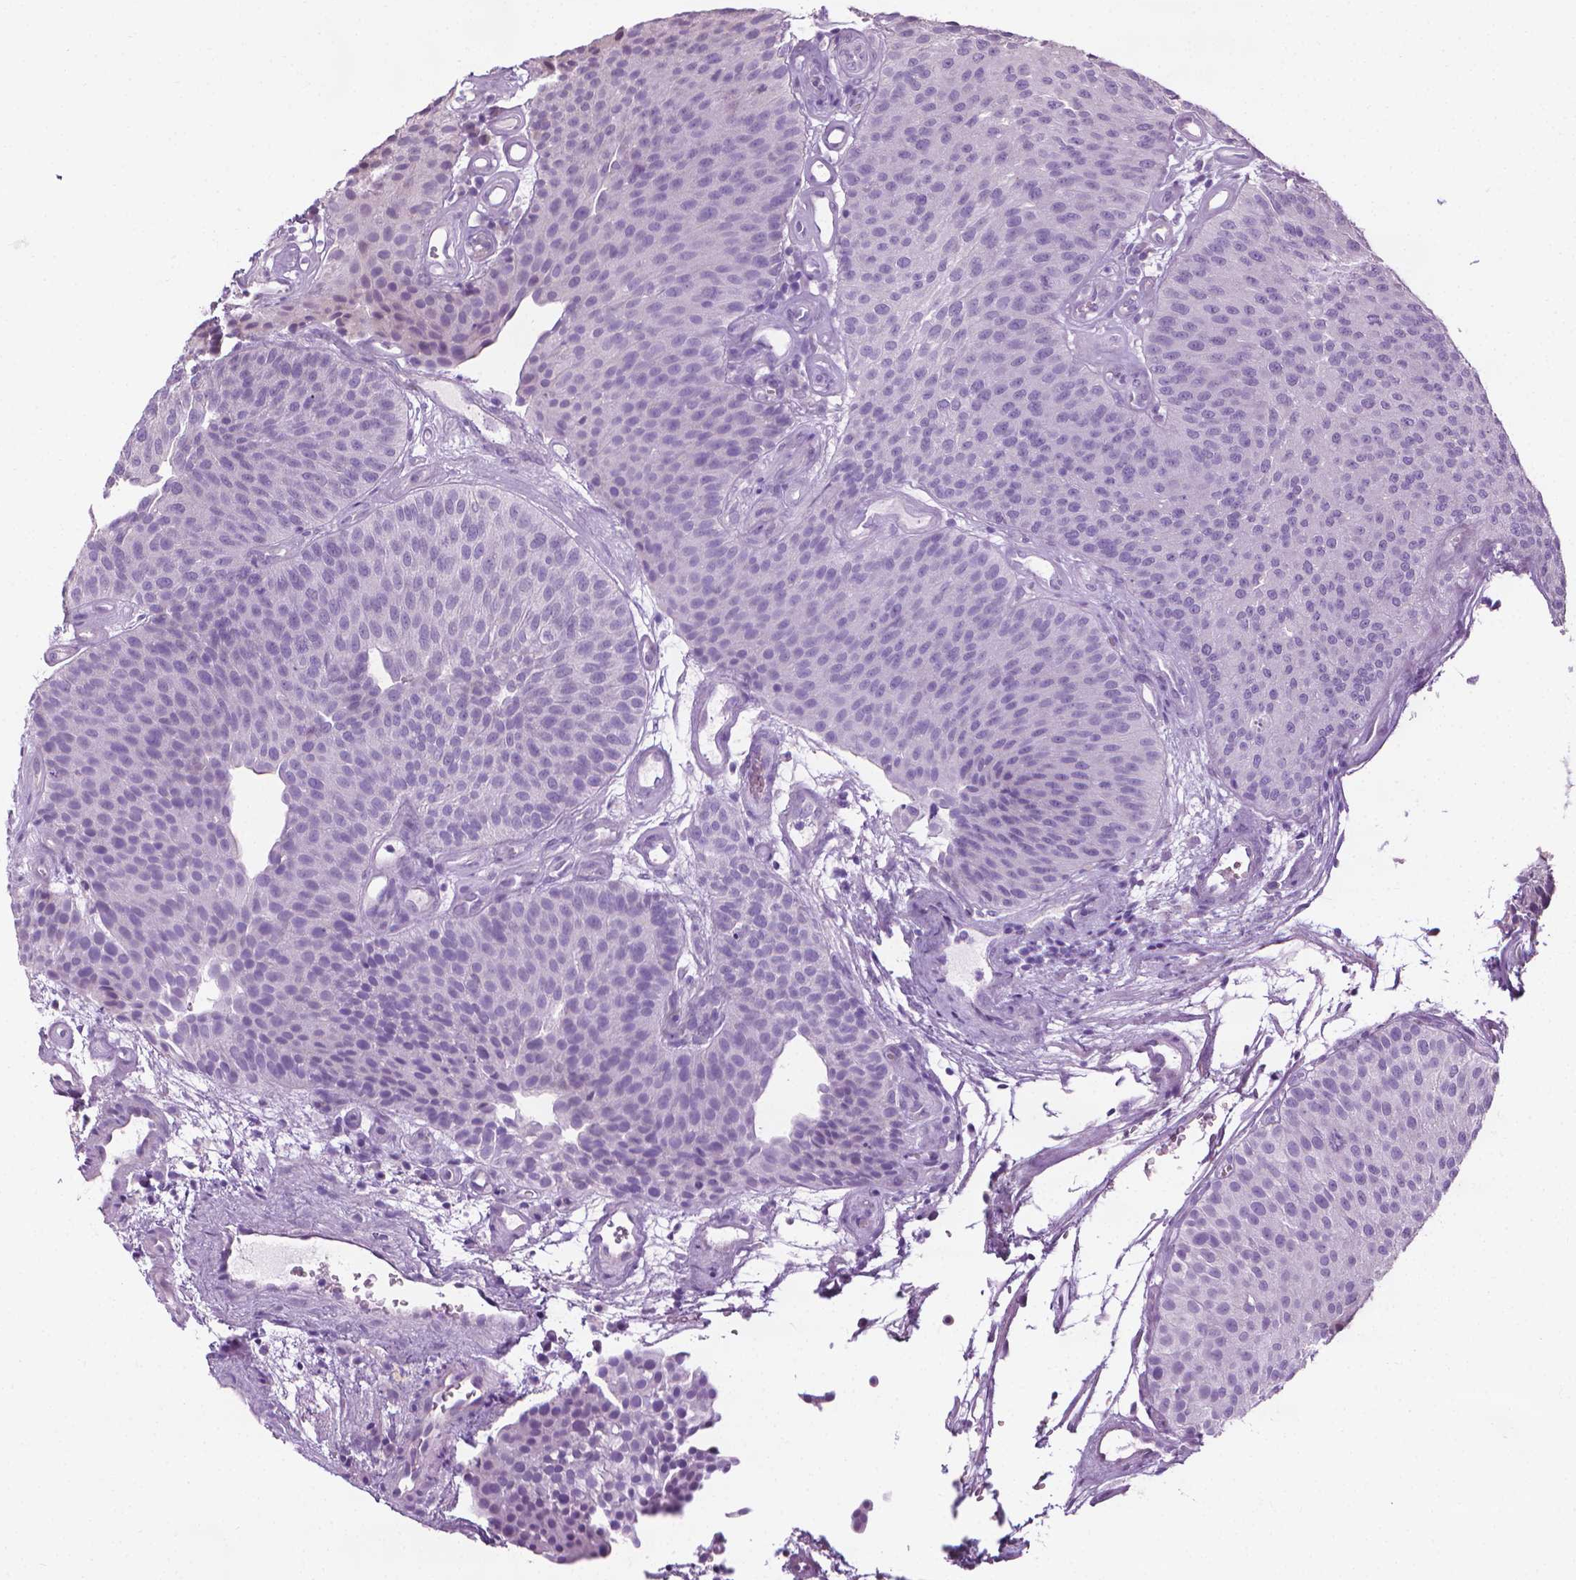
{"staining": {"intensity": "negative", "quantity": "none", "location": "none"}, "tissue": "urothelial cancer", "cell_type": "Tumor cells", "image_type": "cancer", "snomed": [{"axis": "morphology", "description": "Urothelial carcinoma, Low grade"}, {"axis": "topography", "description": "Urinary bladder"}], "caption": "High magnification brightfield microscopy of urothelial cancer stained with DAB (3,3'-diaminobenzidine) (brown) and counterstained with hematoxylin (blue): tumor cells show no significant positivity.", "gene": "DNAI7", "patient": {"sex": "female", "age": 87}}